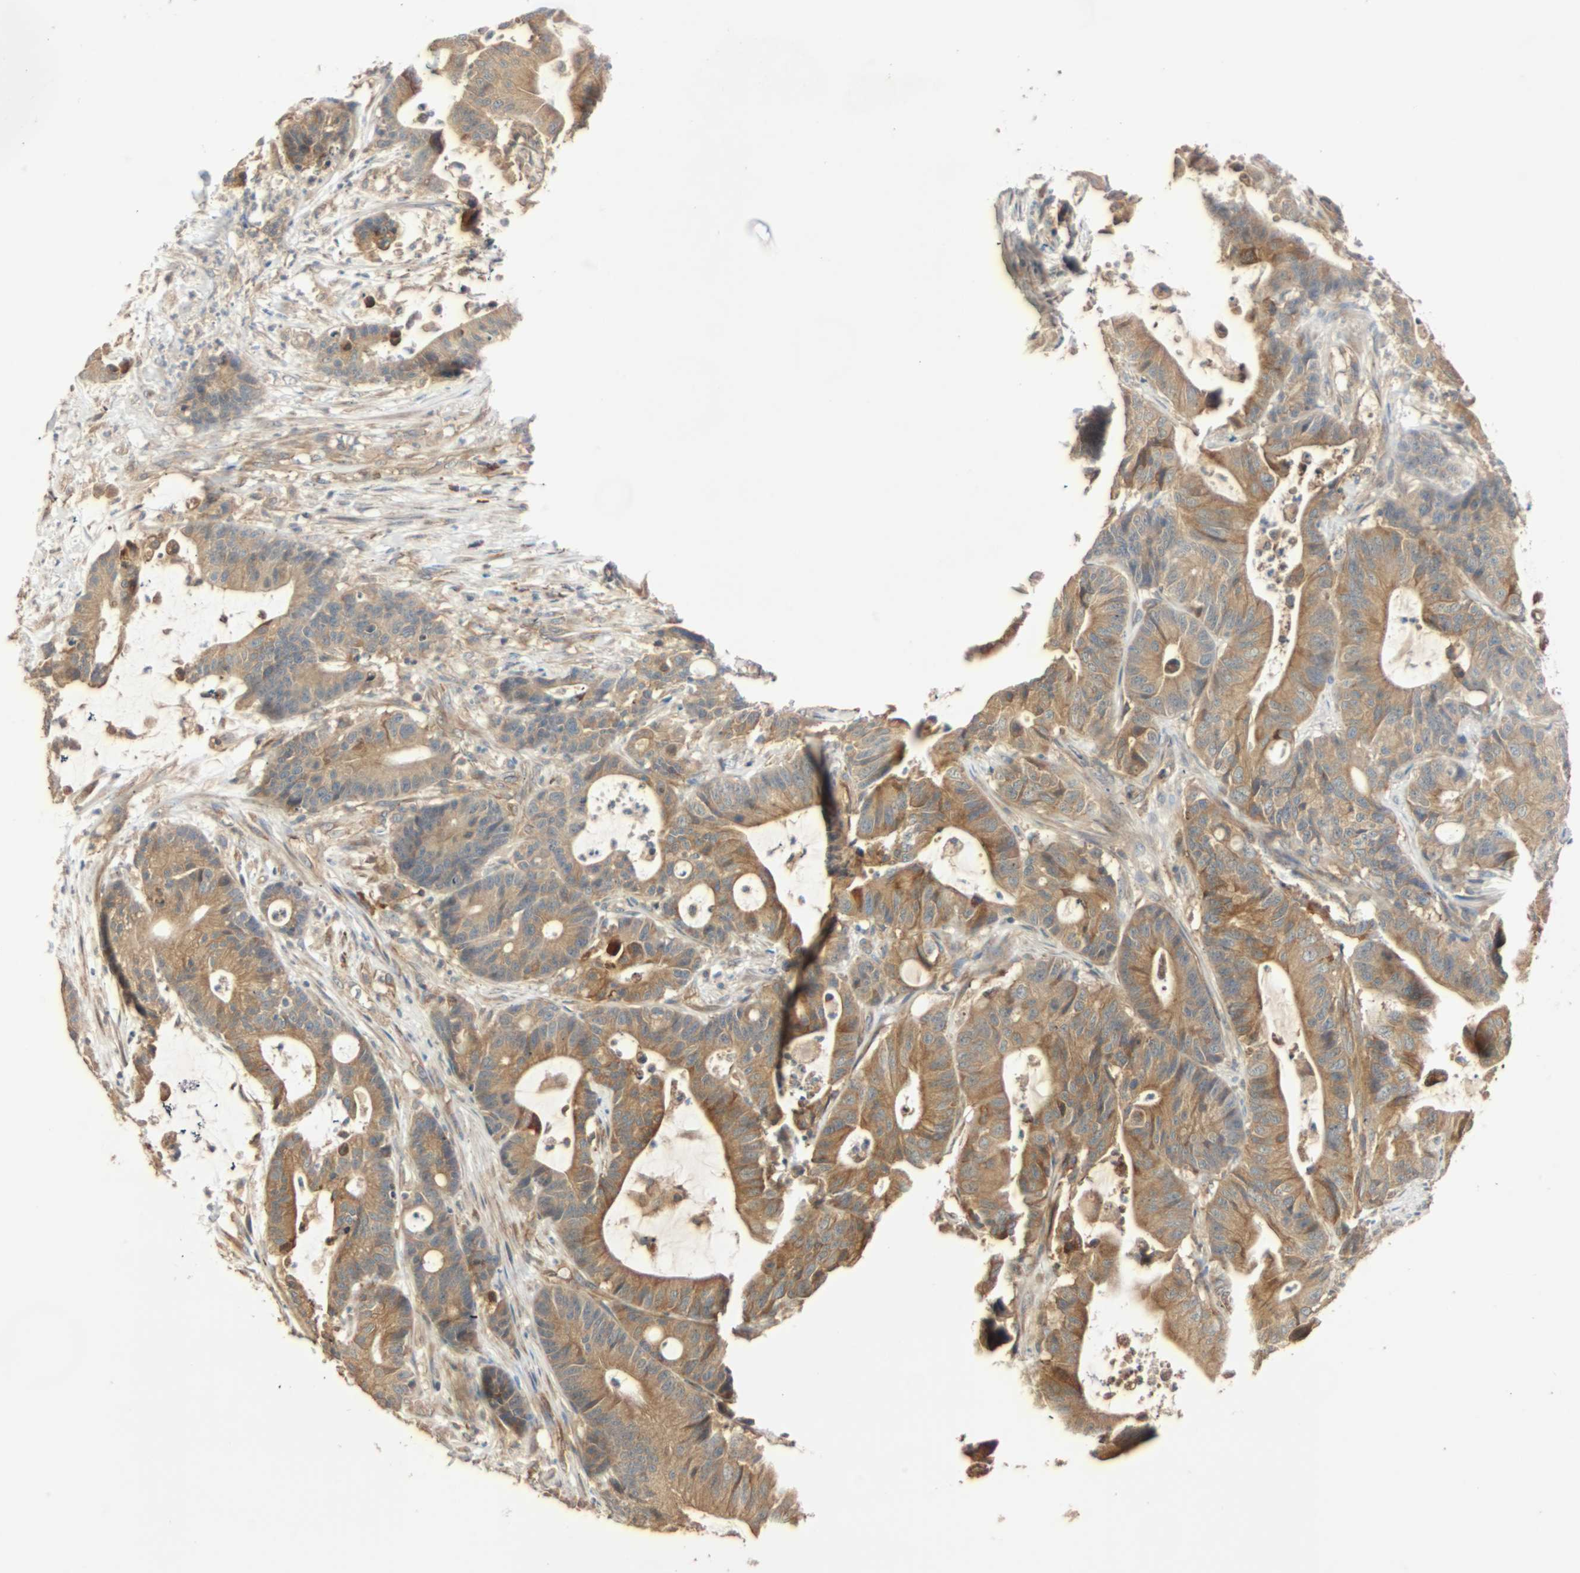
{"staining": {"intensity": "moderate", "quantity": ">75%", "location": "cytoplasmic/membranous"}, "tissue": "colorectal cancer", "cell_type": "Tumor cells", "image_type": "cancer", "snomed": [{"axis": "morphology", "description": "Adenocarcinoma, NOS"}, {"axis": "topography", "description": "Colon"}], "caption": "Human colorectal cancer (adenocarcinoma) stained for a protein (brown) exhibits moderate cytoplasmic/membranous positive staining in about >75% of tumor cells.", "gene": "GALK1", "patient": {"sex": "female", "age": 84}}